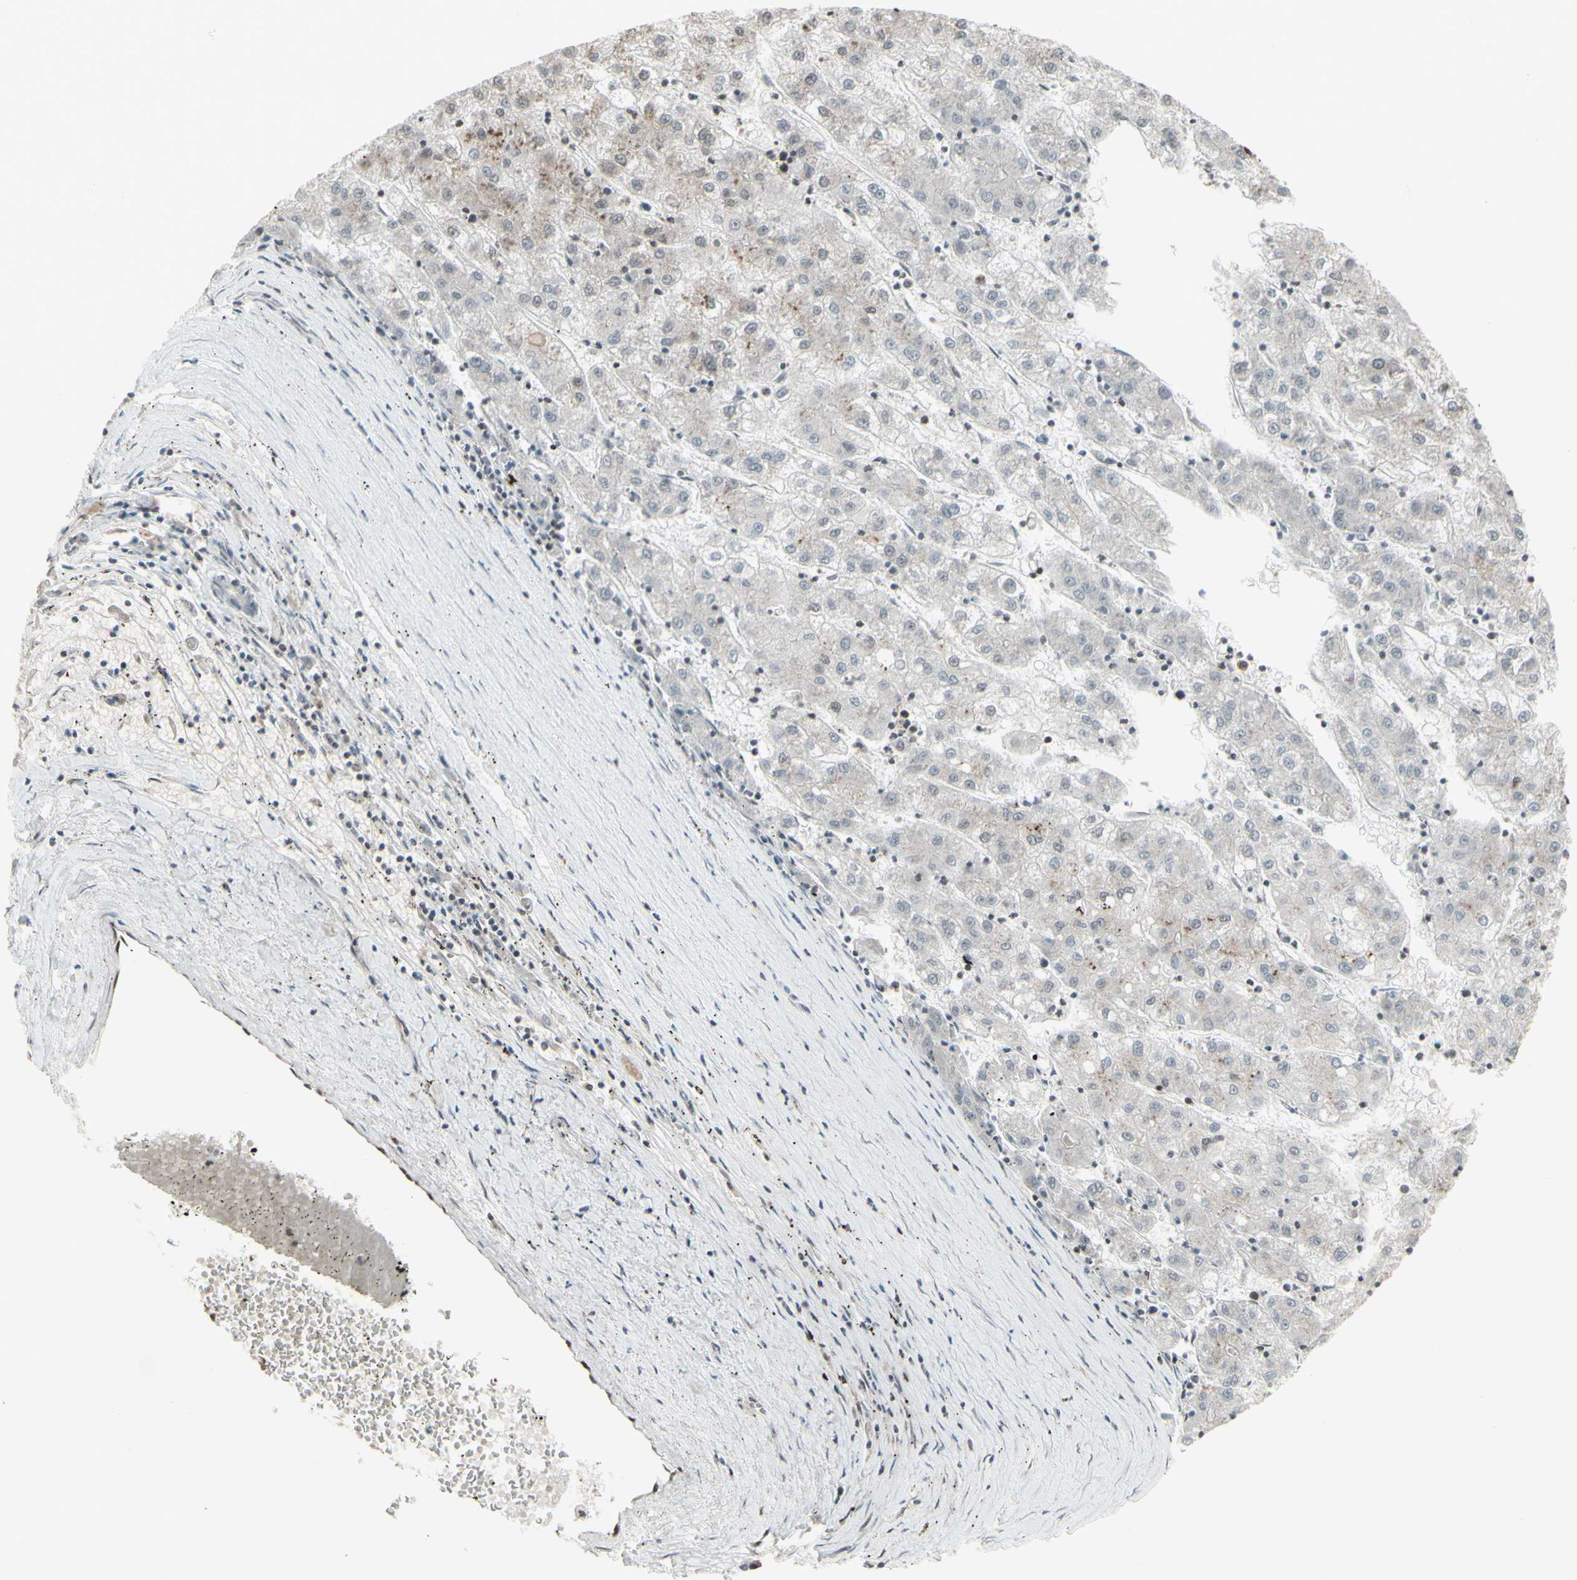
{"staining": {"intensity": "weak", "quantity": ">75%", "location": "cytoplasmic/membranous"}, "tissue": "liver cancer", "cell_type": "Tumor cells", "image_type": "cancer", "snomed": [{"axis": "morphology", "description": "Carcinoma, Hepatocellular, NOS"}, {"axis": "topography", "description": "Liver"}], "caption": "Tumor cells exhibit low levels of weak cytoplasmic/membranous positivity in approximately >75% of cells in human liver hepatocellular carcinoma.", "gene": "CBX1", "patient": {"sex": "male", "age": 72}}